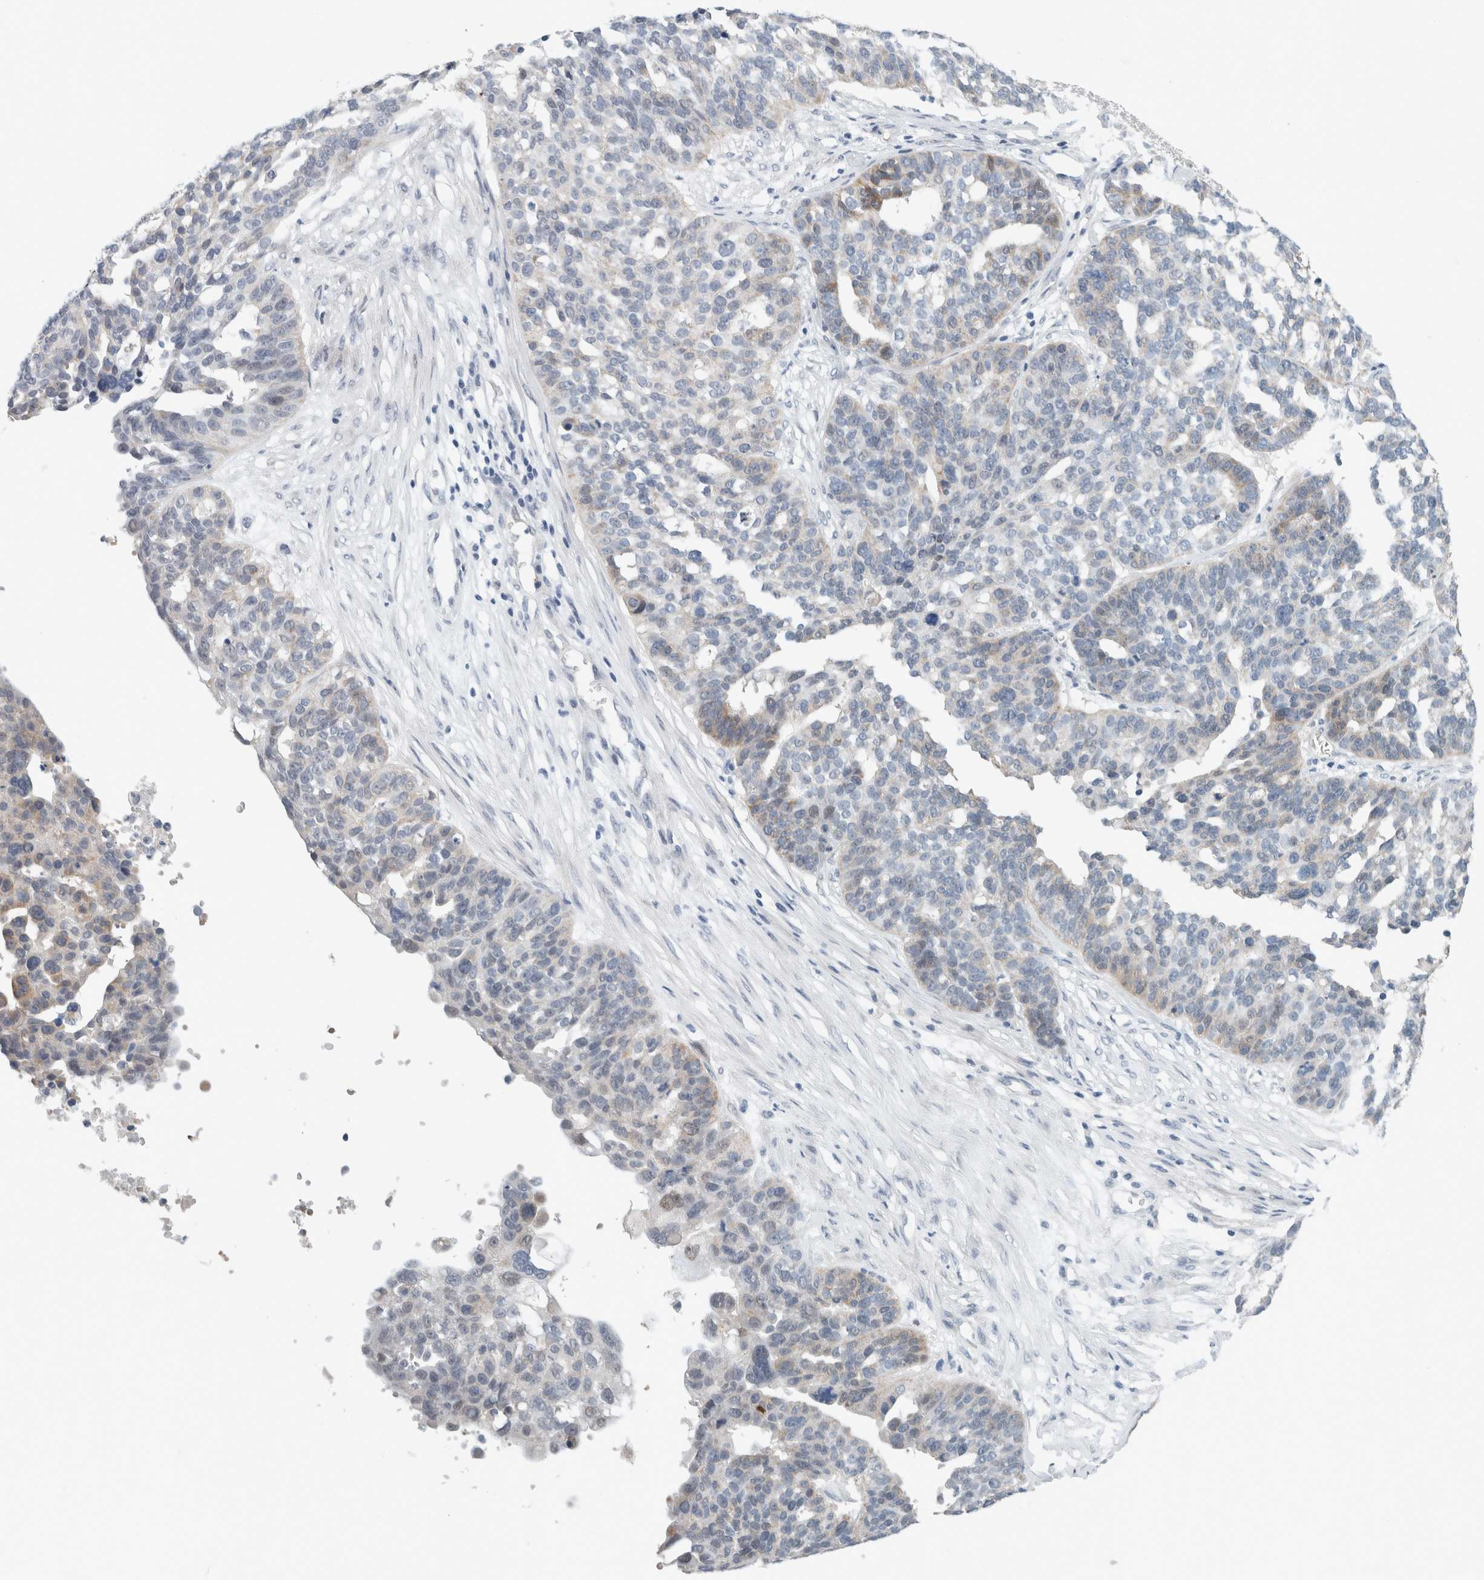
{"staining": {"intensity": "negative", "quantity": "none", "location": "none"}, "tissue": "ovarian cancer", "cell_type": "Tumor cells", "image_type": "cancer", "snomed": [{"axis": "morphology", "description": "Cystadenocarcinoma, serous, NOS"}, {"axis": "topography", "description": "Ovary"}], "caption": "Ovarian serous cystadenocarcinoma was stained to show a protein in brown. There is no significant staining in tumor cells. Brightfield microscopy of IHC stained with DAB (3,3'-diaminobenzidine) (brown) and hematoxylin (blue), captured at high magnification.", "gene": "CRAT", "patient": {"sex": "female", "age": 59}}